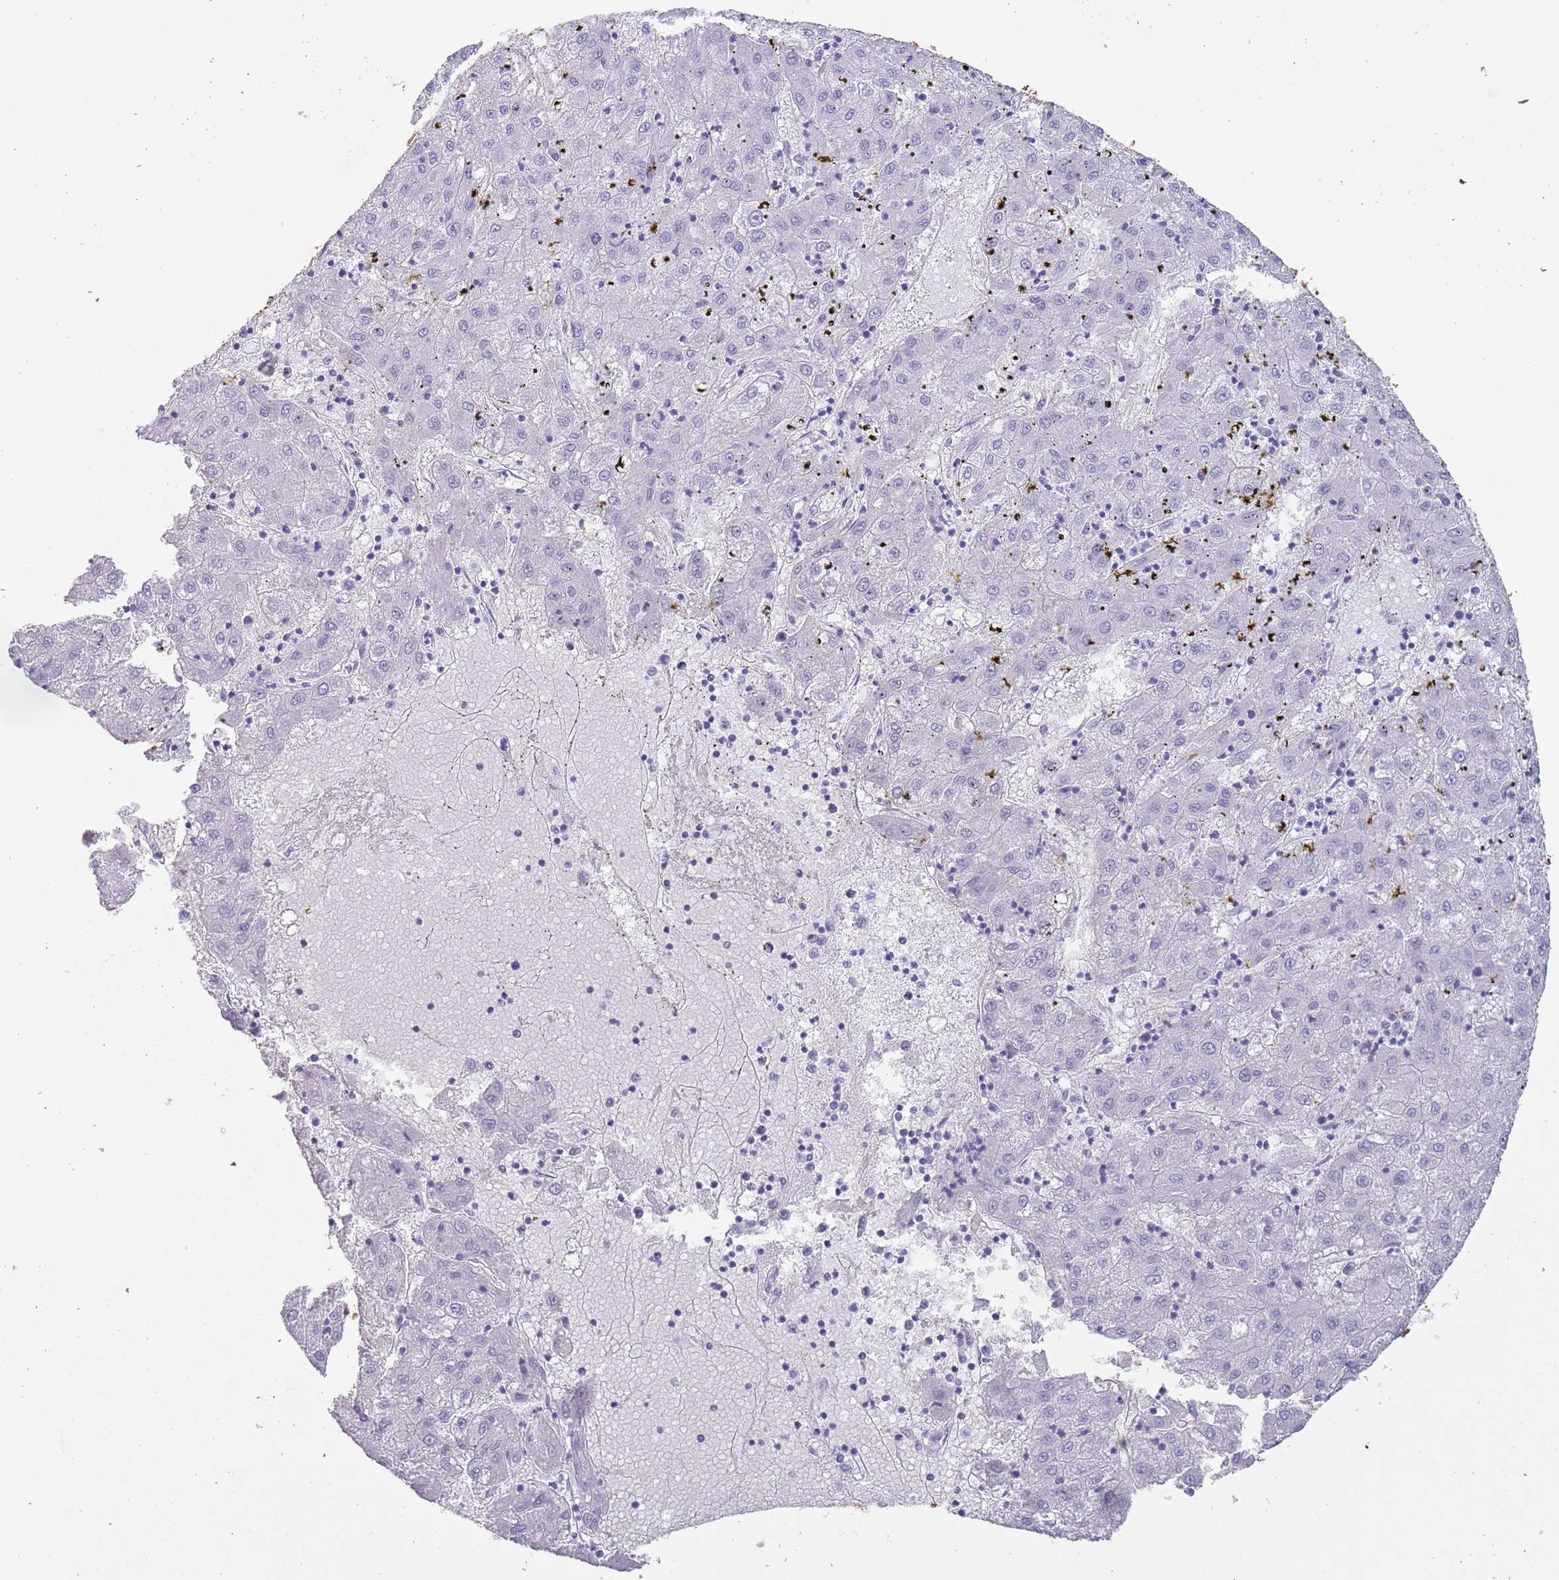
{"staining": {"intensity": "negative", "quantity": "none", "location": "none"}, "tissue": "liver cancer", "cell_type": "Tumor cells", "image_type": "cancer", "snomed": [{"axis": "morphology", "description": "Carcinoma, Hepatocellular, NOS"}, {"axis": "topography", "description": "Liver"}], "caption": "Immunohistochemistry image of human liver cancer stained for a protein (brown), which demonstrates no staining in tumor cells.", "gene": "MYADML2", "patient": {"sex": "male", "age": 72}}